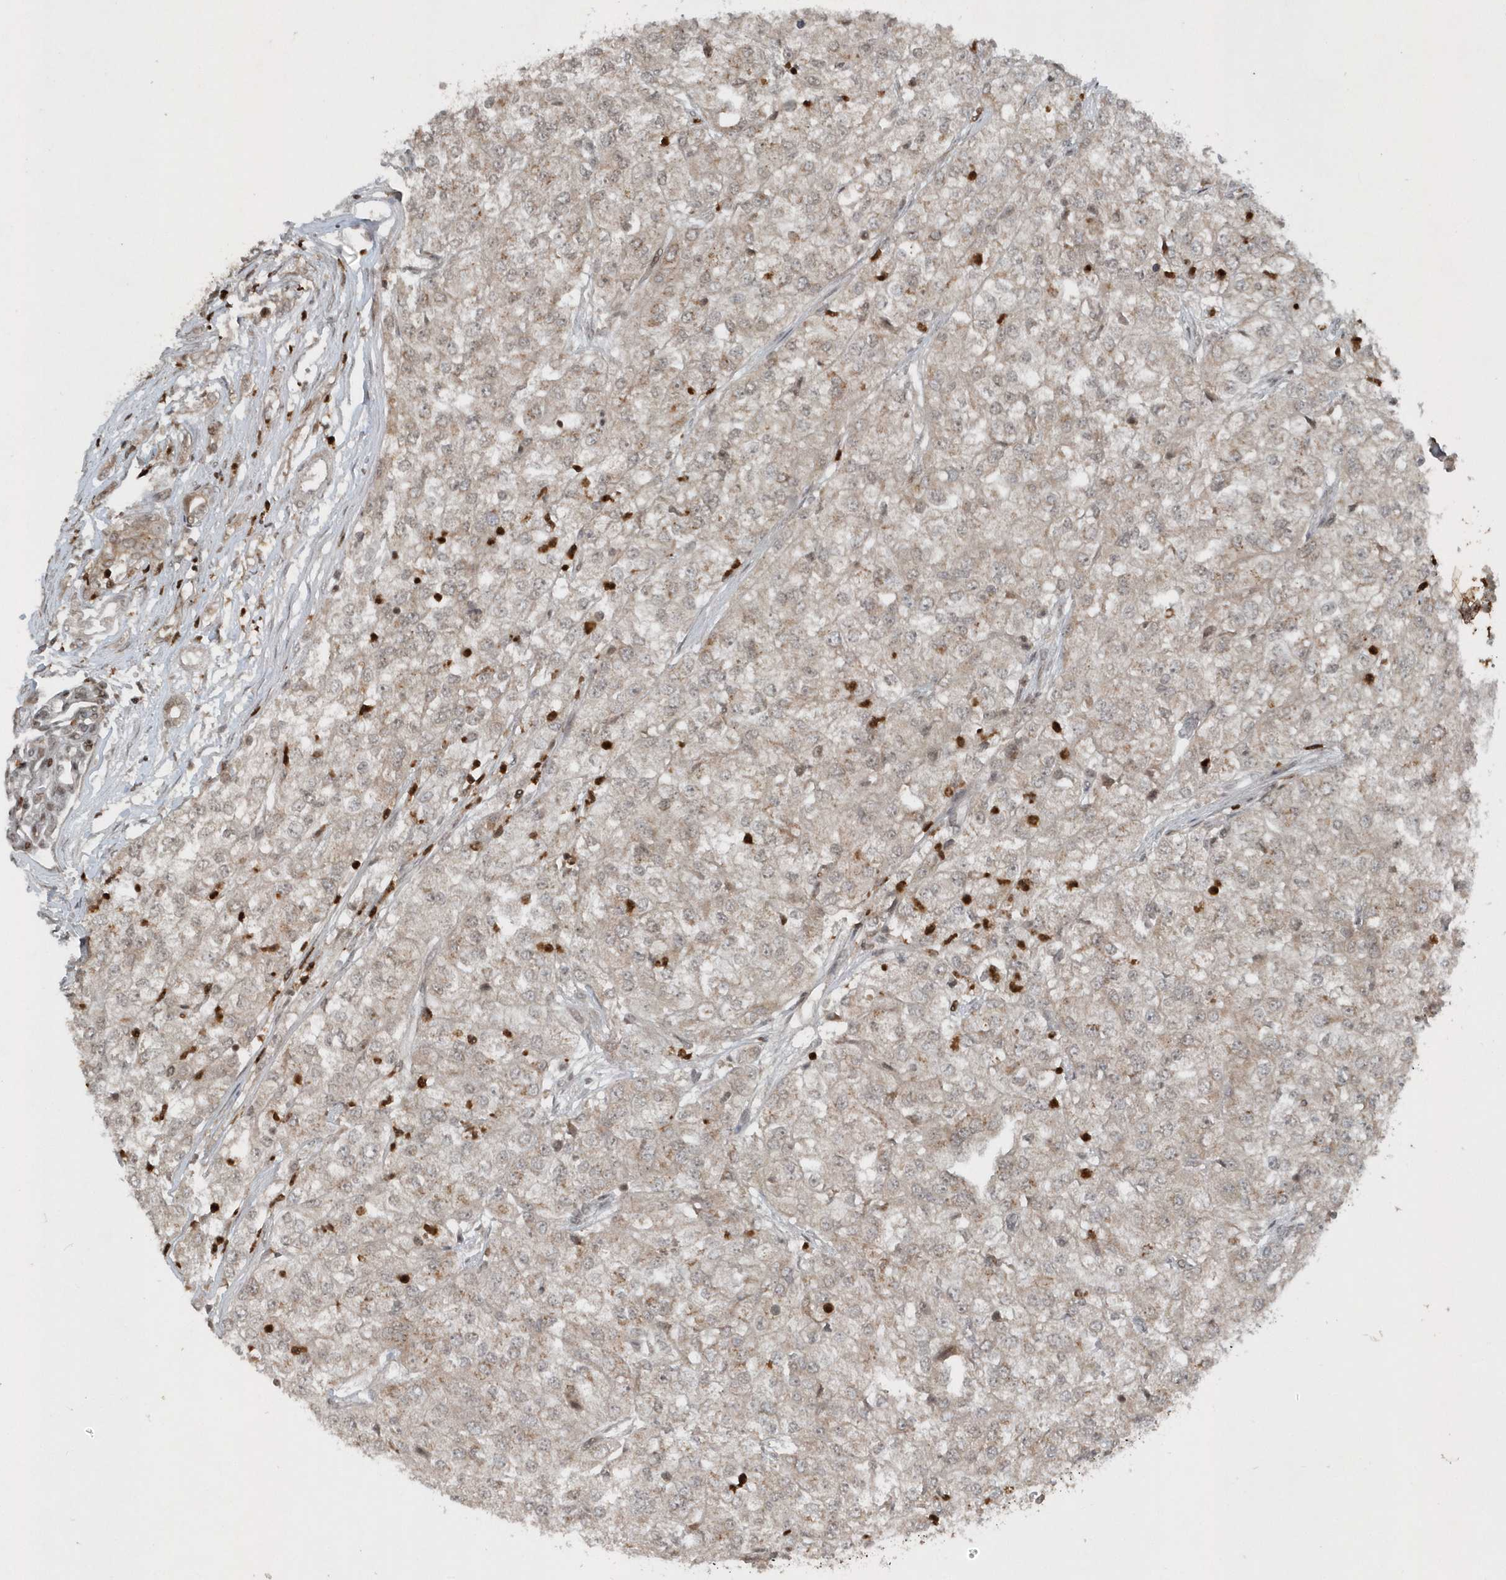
{"staining": {"intensity": "weak", "quantity": "<25%", "location": "cytoplasmic/membranous"}, "tissue": "renal cancer", "cell_type": "Tumor cells", "image_type": "cancer", "snomed": [{"axis": "morphology", "description": "Adenocarcinoma, NOS"}, {"axis": "topography", "description": "Kidney"}], "caption": "The micrograph shows no significant staining in tumor cells of renal cancer.", "gene": "EIF2B1", "patient": {"sex": "female", "age": 54}}